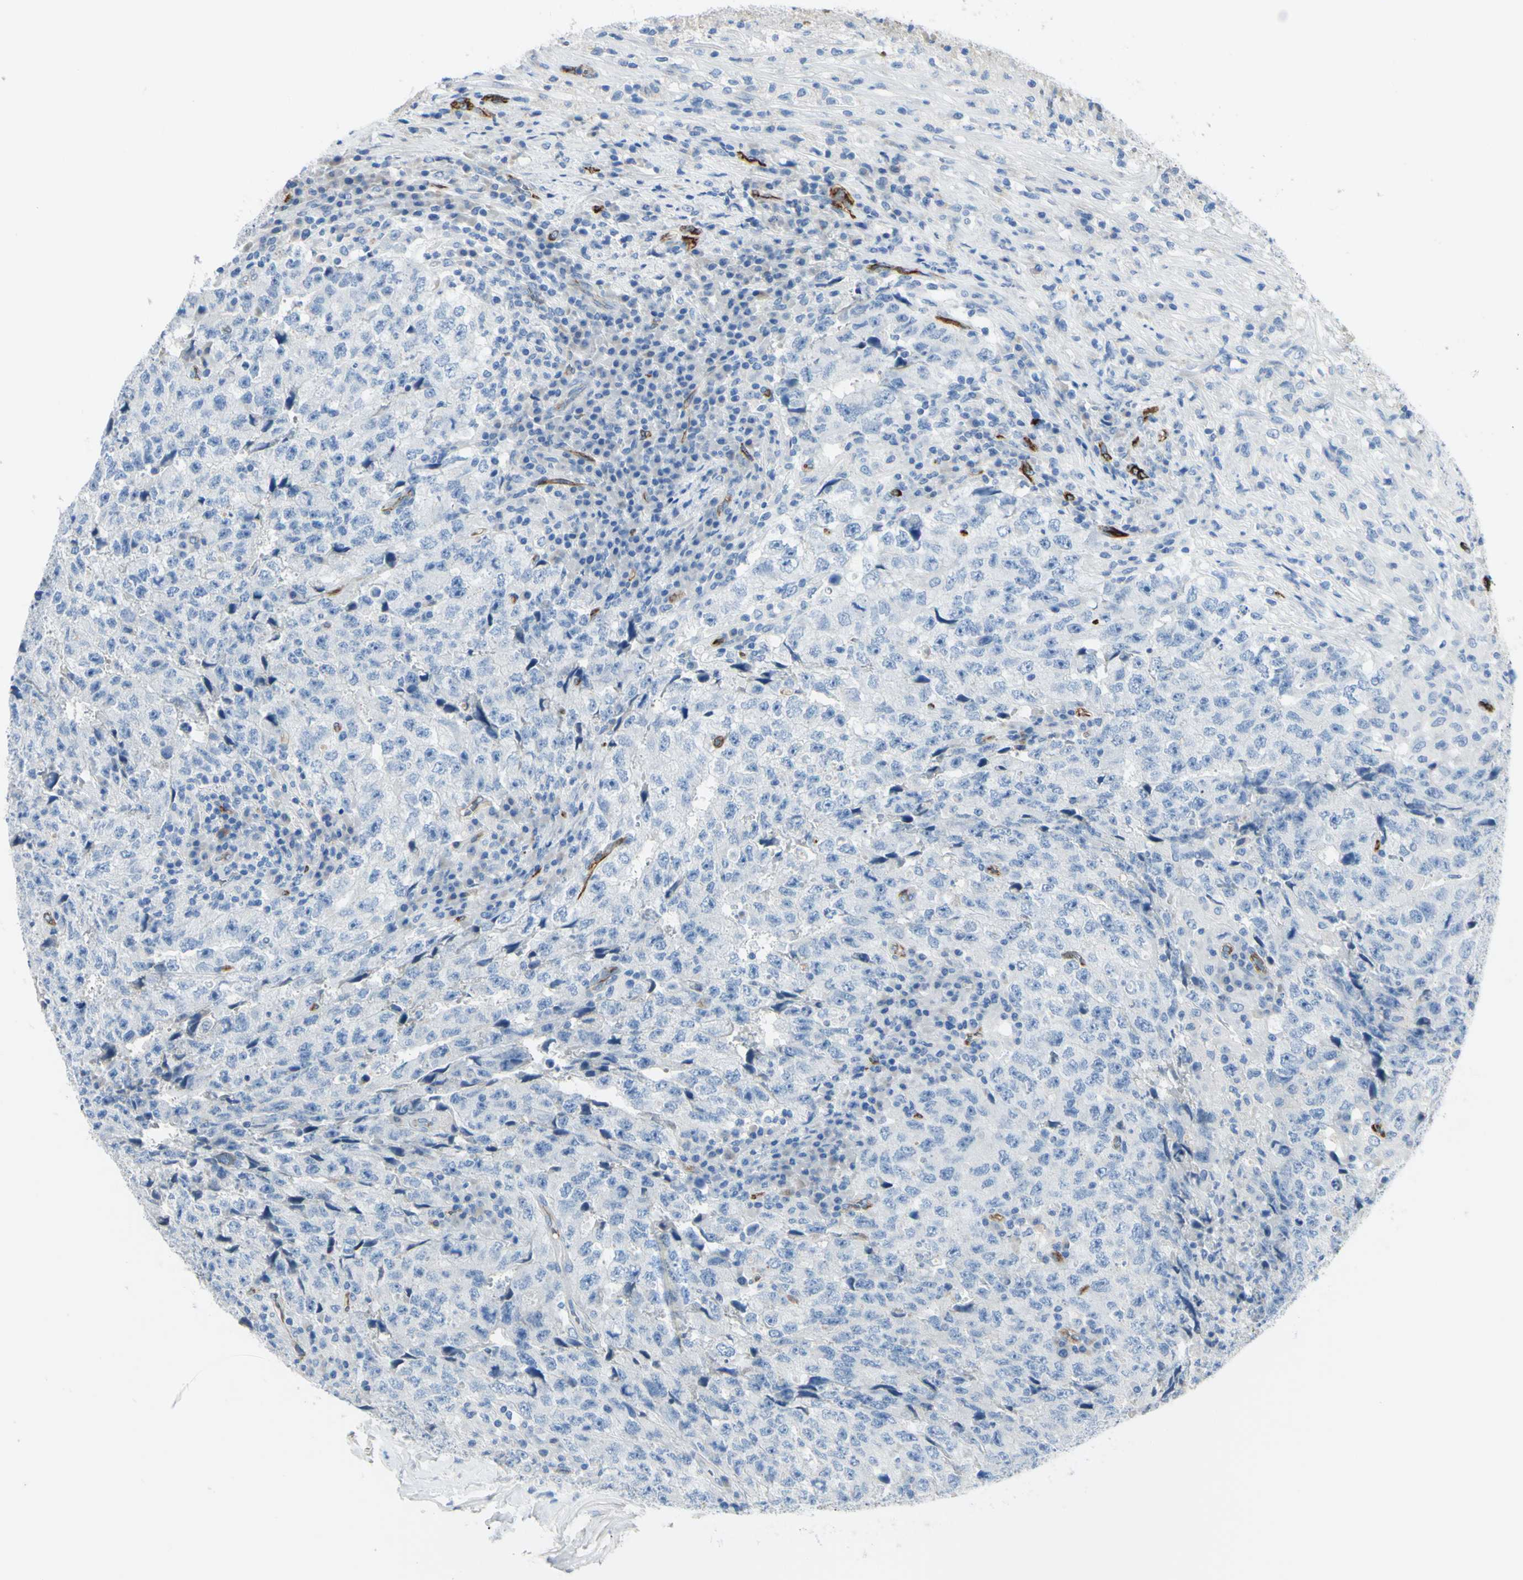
{"staining": {"intensity": "negative", "quantity": "none", "location": "none"}, "tissue": "testis cancer", "cell_type": "Tumor cells", "image_type": "cancer", "snomed": [{"axis": "morphology", "description": "Necrosis, NOS"}, {"axis": "morphology", "description": "Carcinoma, Embryonal, NOS"}, {"axis": "topography", "description": "Testis"}], "caption": "Immunohistochemical staining of human testis cancer (embryonal carcinoma) demonstrates no significant staining in tumor cells.", "gene": "FOLH1", "patient": {"sex": "male", "age": 19}}